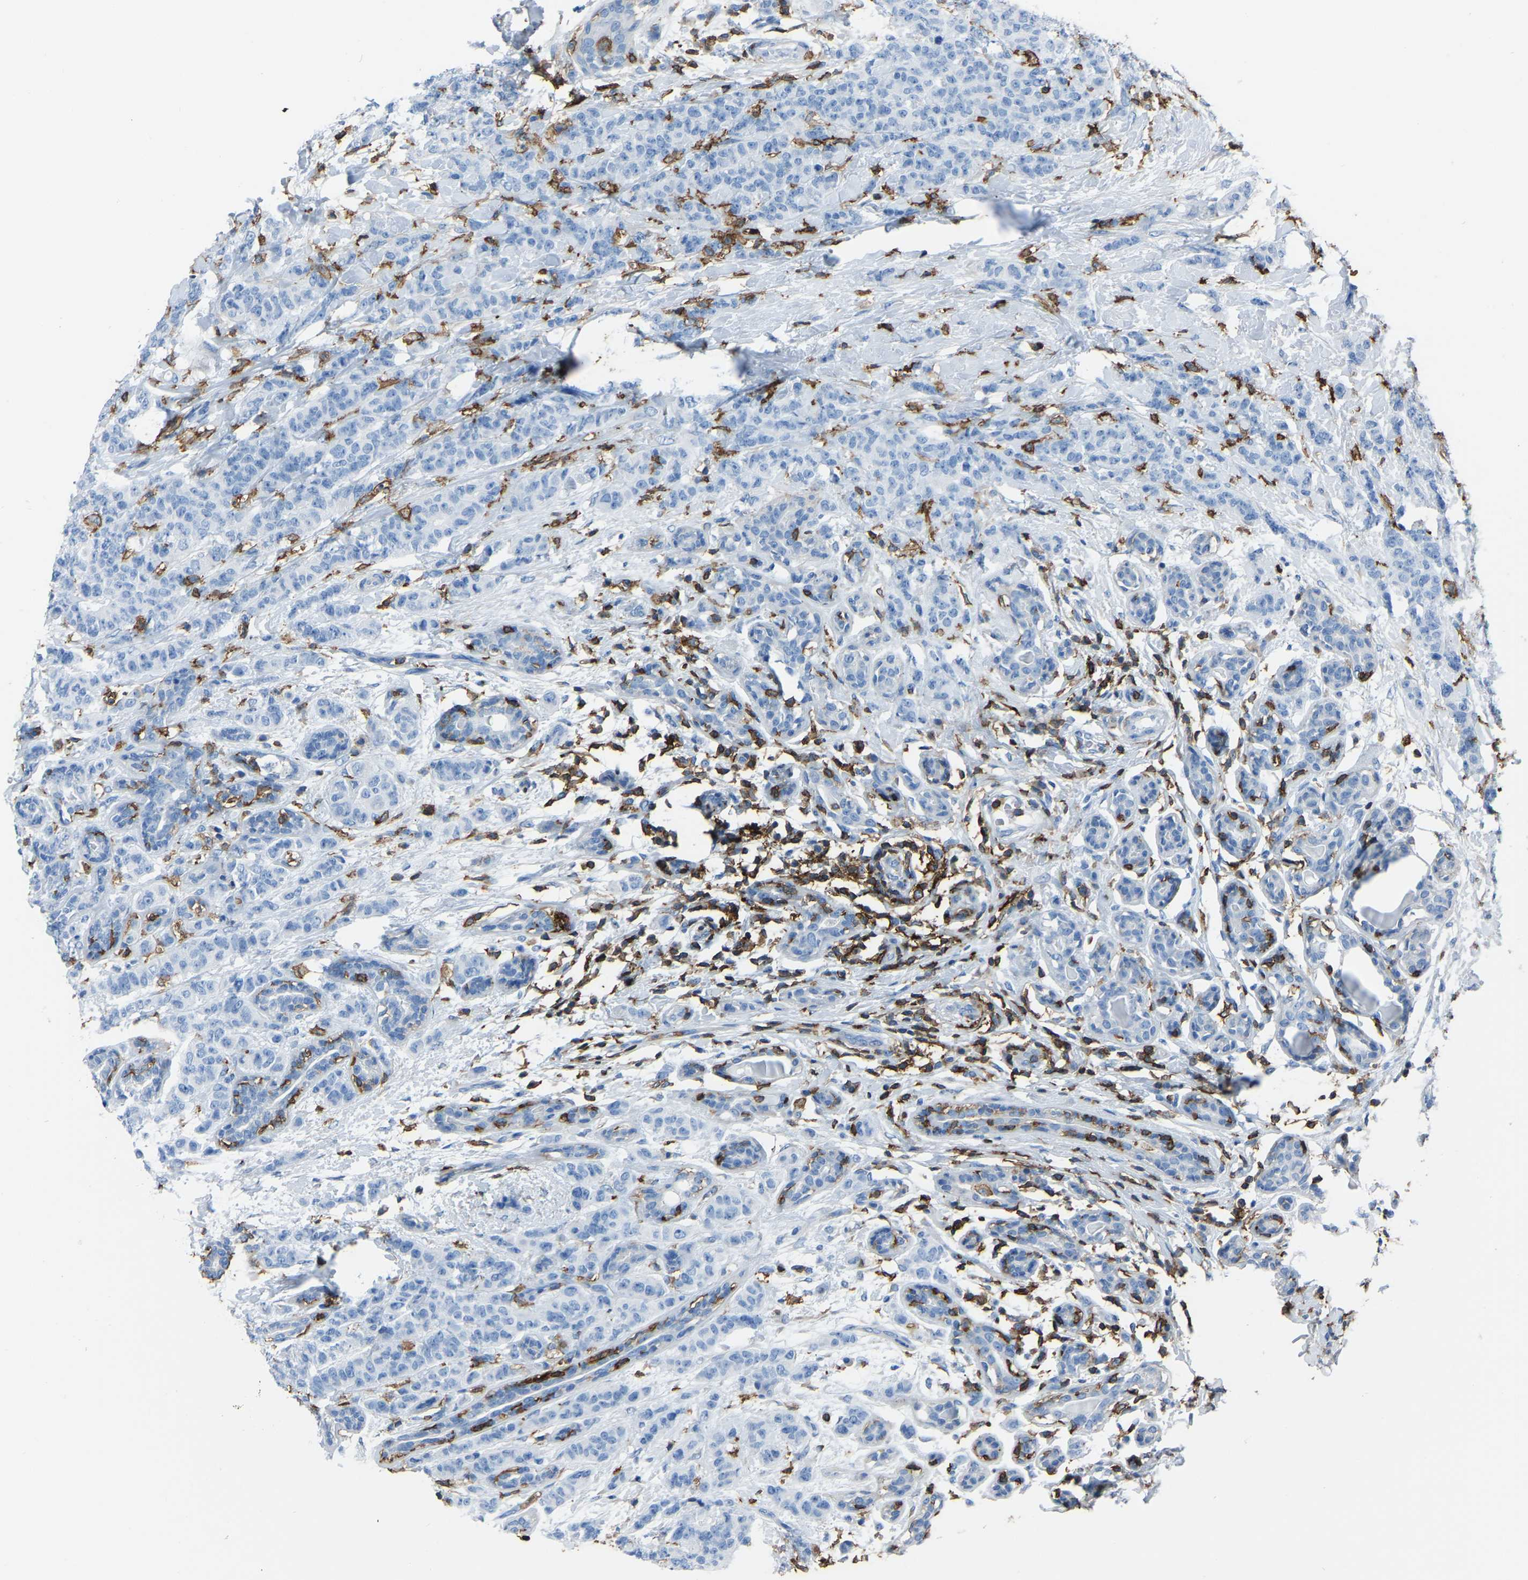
{"staining": {"intensity": "negative", "quantity": "none", "location": "none"}, "tissue": "breast cancer", "cell_type": "Tumor cells", "image_type": "cancer", "snomed": [{"axis": "morphology", "description": "Normal tissue, NOS"}, {"axis": "morphology", "description": "Duct carcinoma"}, {"axis": "topography", "description": "Breast"}], "caption": "Immunohistochemistry (IHC) photomicrograph of human invasive ductal carcinoma (breast) stained for a protein (brown), which reveals no expression in tumor cells.", "gene": "LSP1", "patient": {"sex": "female", "age": 40}}